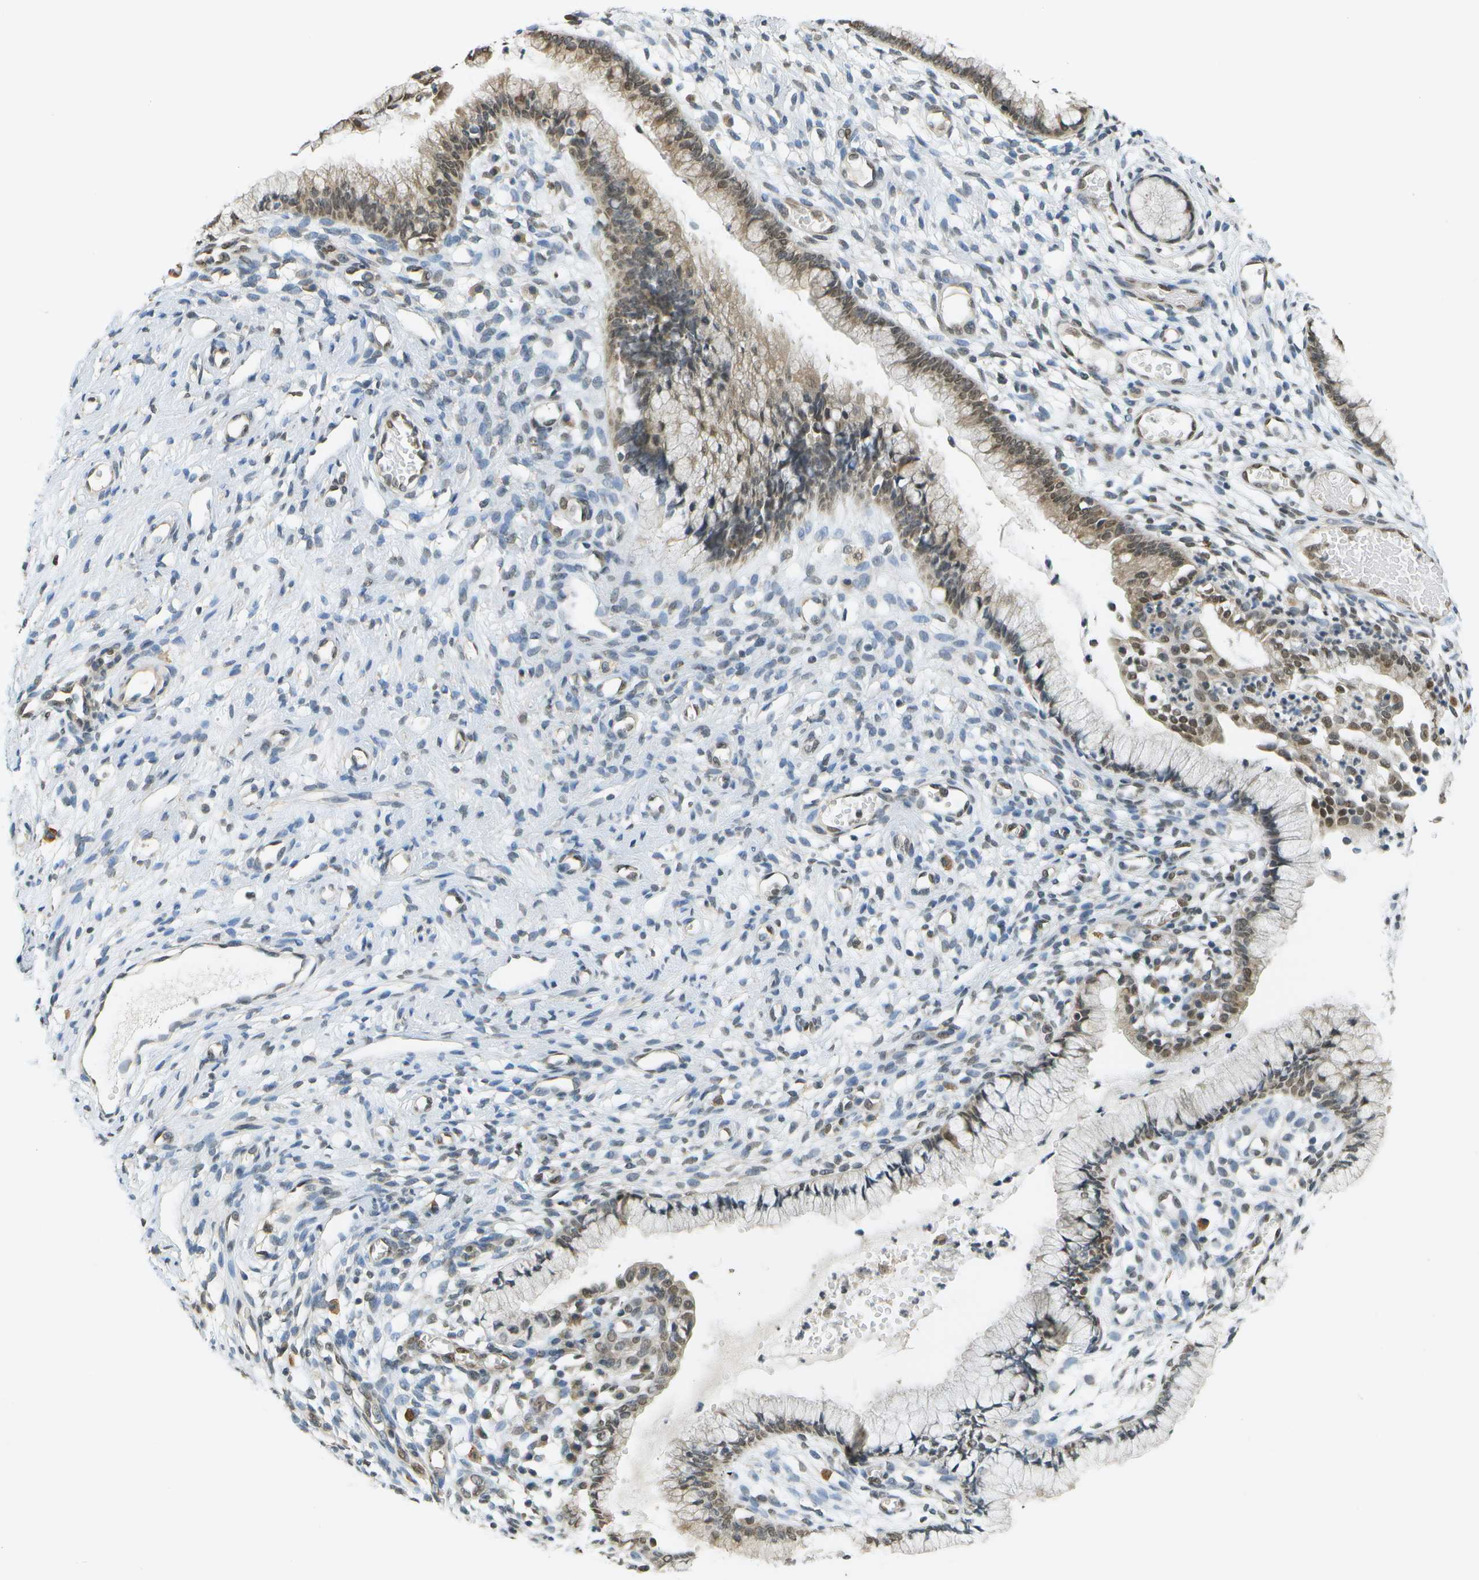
{"staining": {"intensity": "moderate", "quantity": ">75%", "location": "cytoplasmic/membranous,nuclear"}, "tissue": "cervix", "cell_type": "Glandular cells", "image_type": "normal", "snomed": [{"axis": "morphology", "description": "Normal tissue, NOS"}, {"axis": "topography", "description": "Cervix"}], "caption": "Protein staining of benign cervix reveals moderate cytoplasmic/membranous,nuclear expression in approximately >75% of glandular cells. The staining was performed using DAB (3,3'-diaminobenzidine) to visualize the protein expression in brown, while the nuclei were stained in blue with hematoxylin (Magnification: 20x).", "gene": "ABL2", "patient": {"sex": "female", "age": 65}}